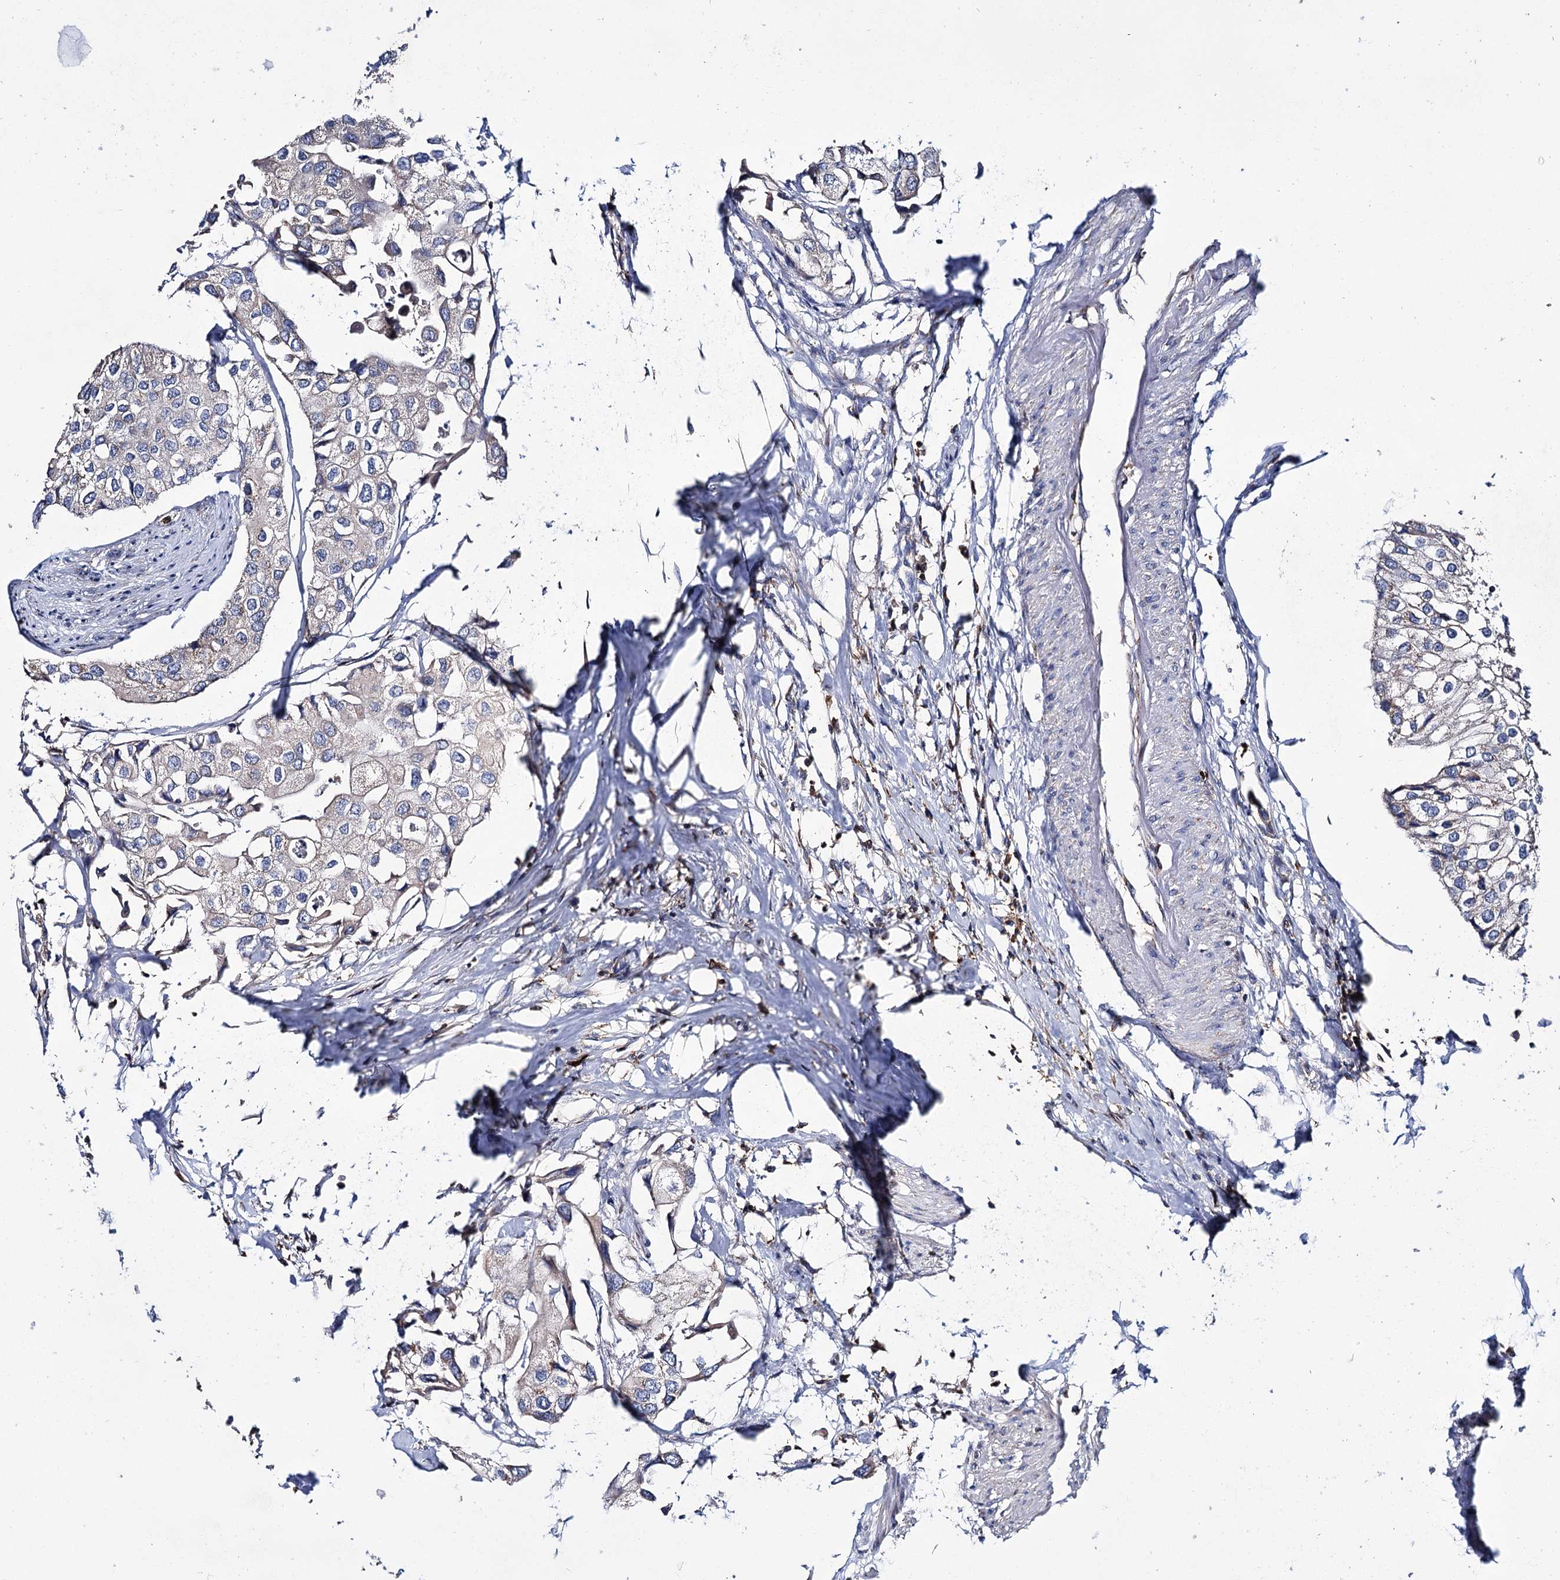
{"staining": {"intensity": "negative", "quantity": "none", "location": "none"}, "tissue": "urothelial cancer", "cell_type": "Tumor cells", "image_type": "cancer", "snomed": [{"axis": "morphology", "description": "Urothelial carcinoma, High grade"}, {"axis": "topography", "description": "Urinary bladder"}], "caption": "The micrograph demonstrates no staining of tumor cells in urothelial carcinoma (high-grade). (Immunohistochemistry, brightfield microscopy, high magnification).", "gene": "UBASH3B", "patient": {"sex": "male", "age": 64}}